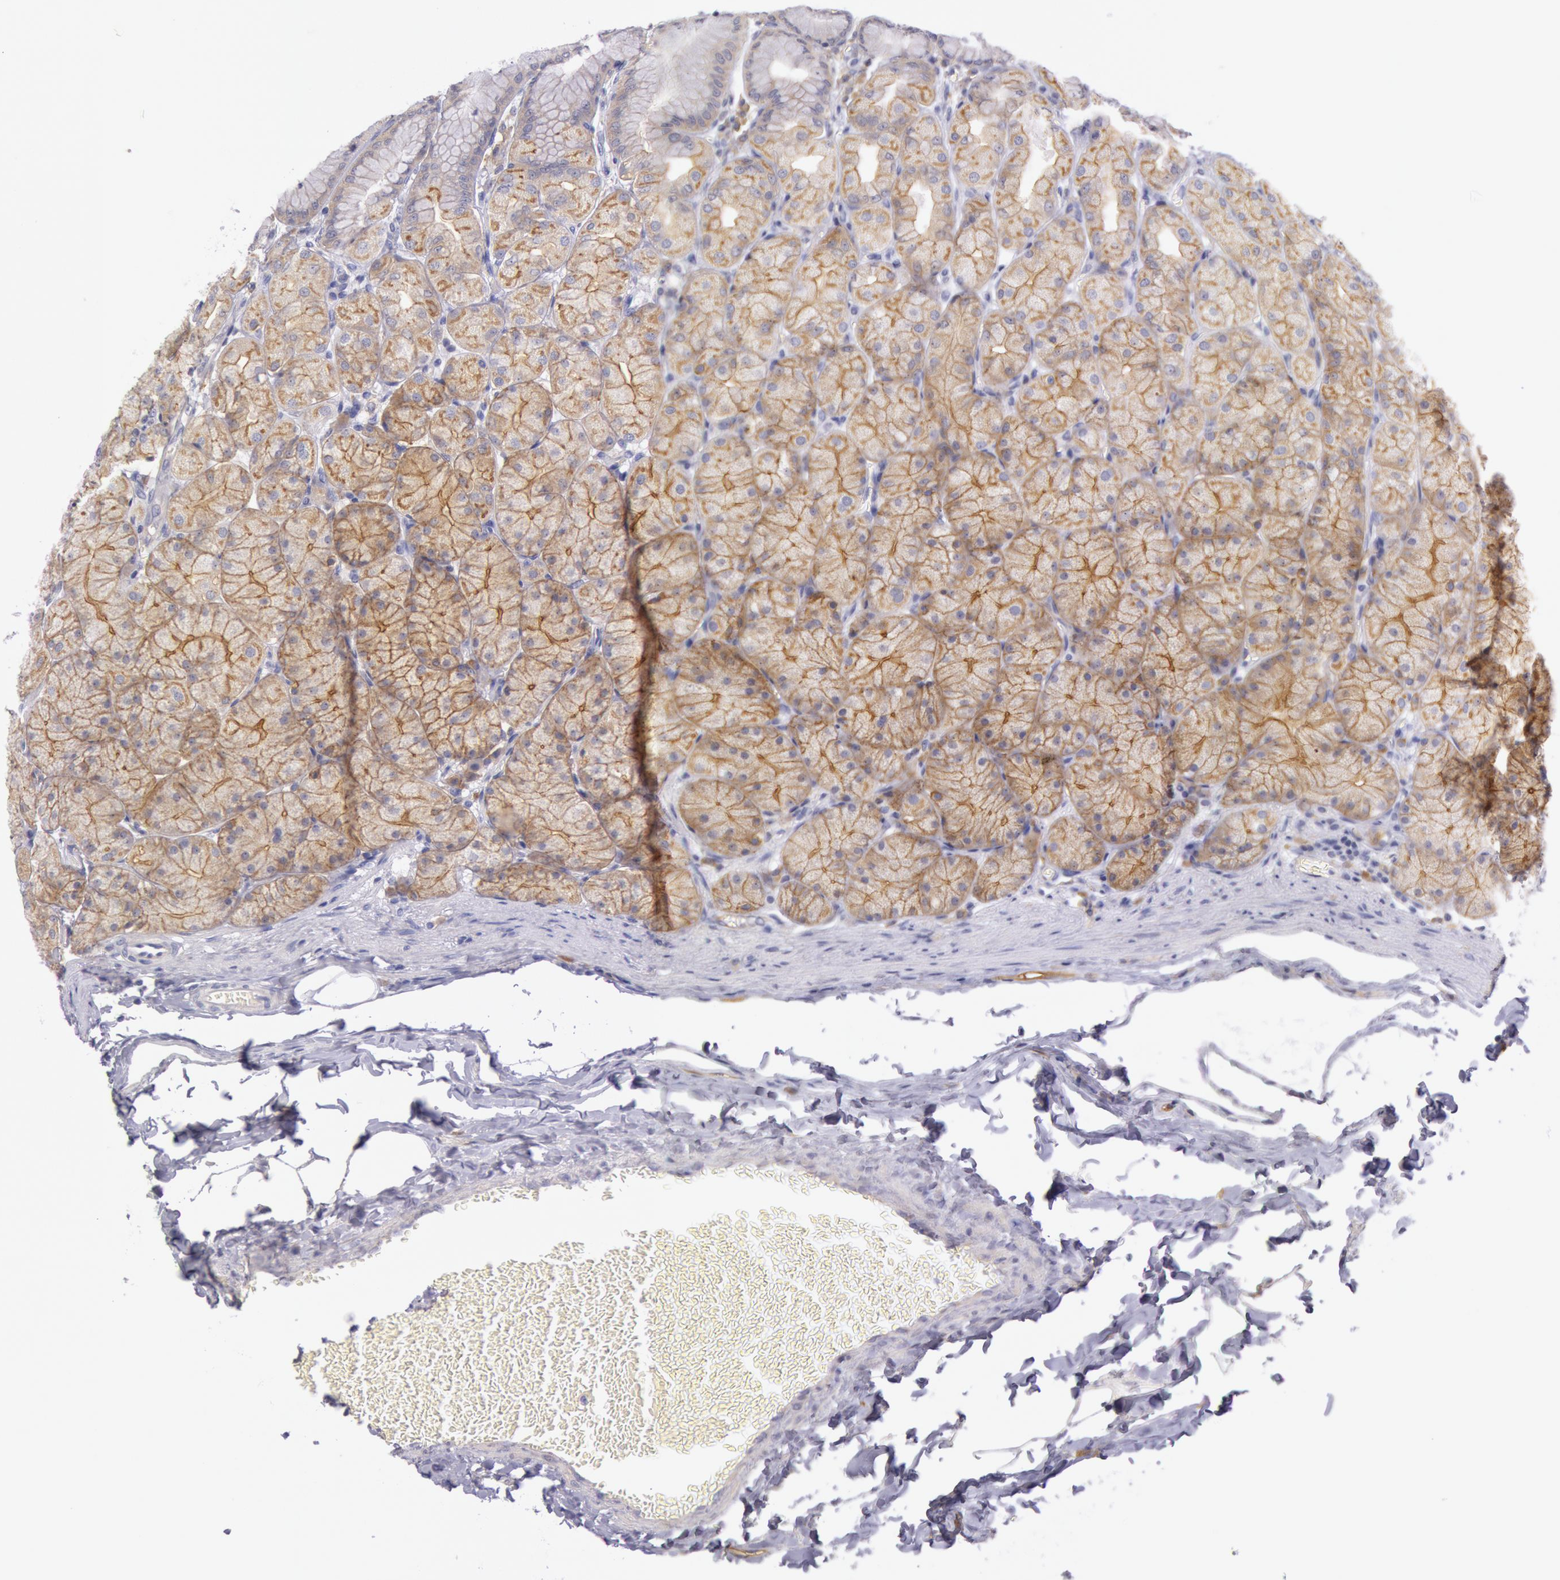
{"staining": {"intensity": "weak", "quantity": ">75%", "location": "cytoplasmic/membranous"}, "tissue": "stomach", "cell_type": "Glandular cells", "image_type": "normal", "snomed": [{"axis": "morphology", "description": "Normal tissue, NOS"}, {"axis": "topography", "description": "Stomach, upper"}], "caption": "A low amount of weak cytoplasmic/membranous expression is present in approximately >75% of glandular cells in benign stomach. (DAB = brown stain, brightfield microscopy at high magnification).", "gene": "MYO5A", "patient": {"sex": "female", "age": 56}}